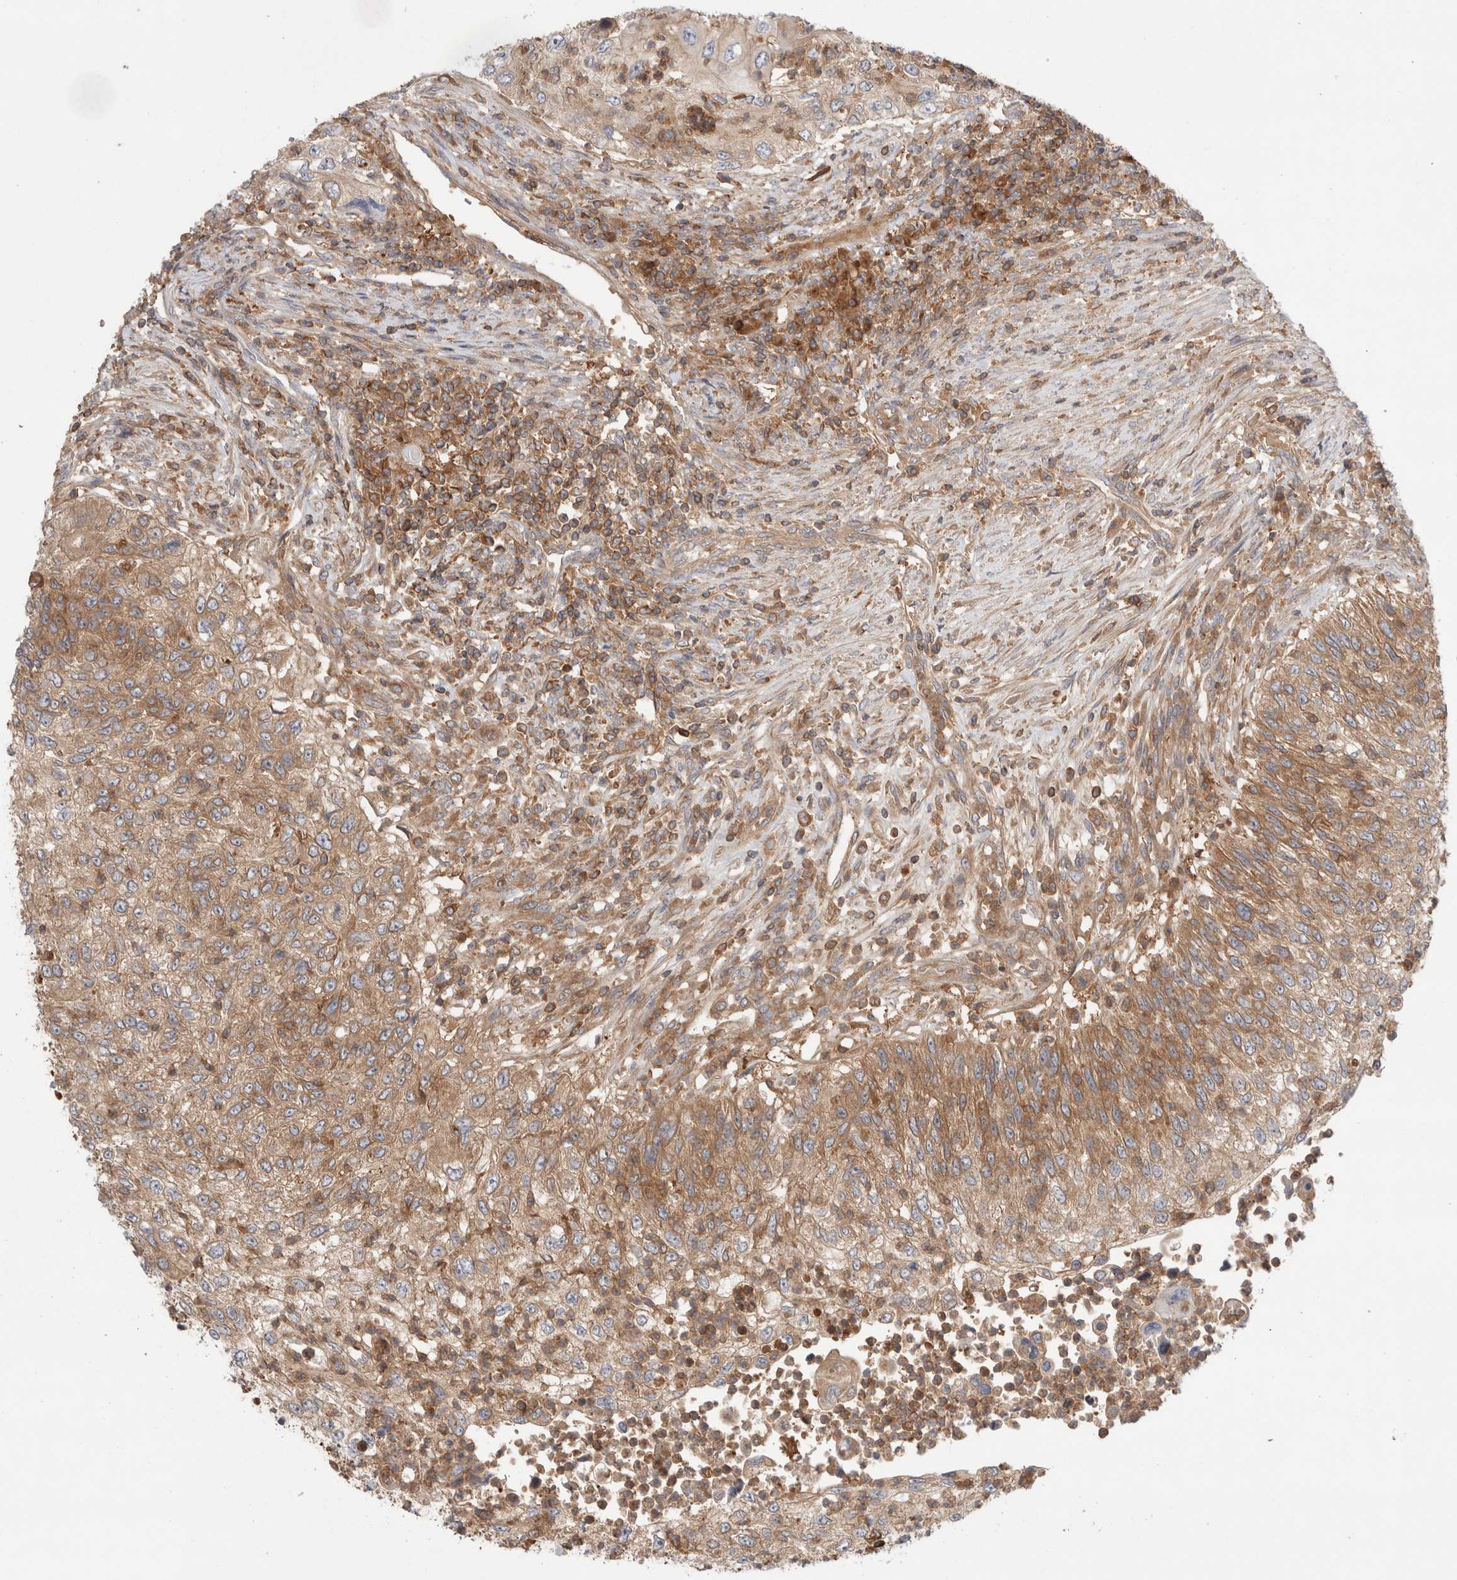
{"staining": {"intensity": "moderate", "quantity": ">75%", "location": "cytoplasmic/membranous"}, "tissue": "urothelial cancer", "cell_type": "Tumor cells", "image_type": "cancer", "snomed": [{"axis": "morphology", "description": "Urothelial carcinoma, High grade"}, {"axis": "topography", "description": "Urinary bladder"}], "caption": "Approximately >75% of tumor cells in urothelial carcinoma (high-grade) show moderate cytoplasmic/membranous protein positivity as visualized by brown immunohistochemical staining.", "gene": "KLHL14", "patient": {"sex": "female", "age": 60}}